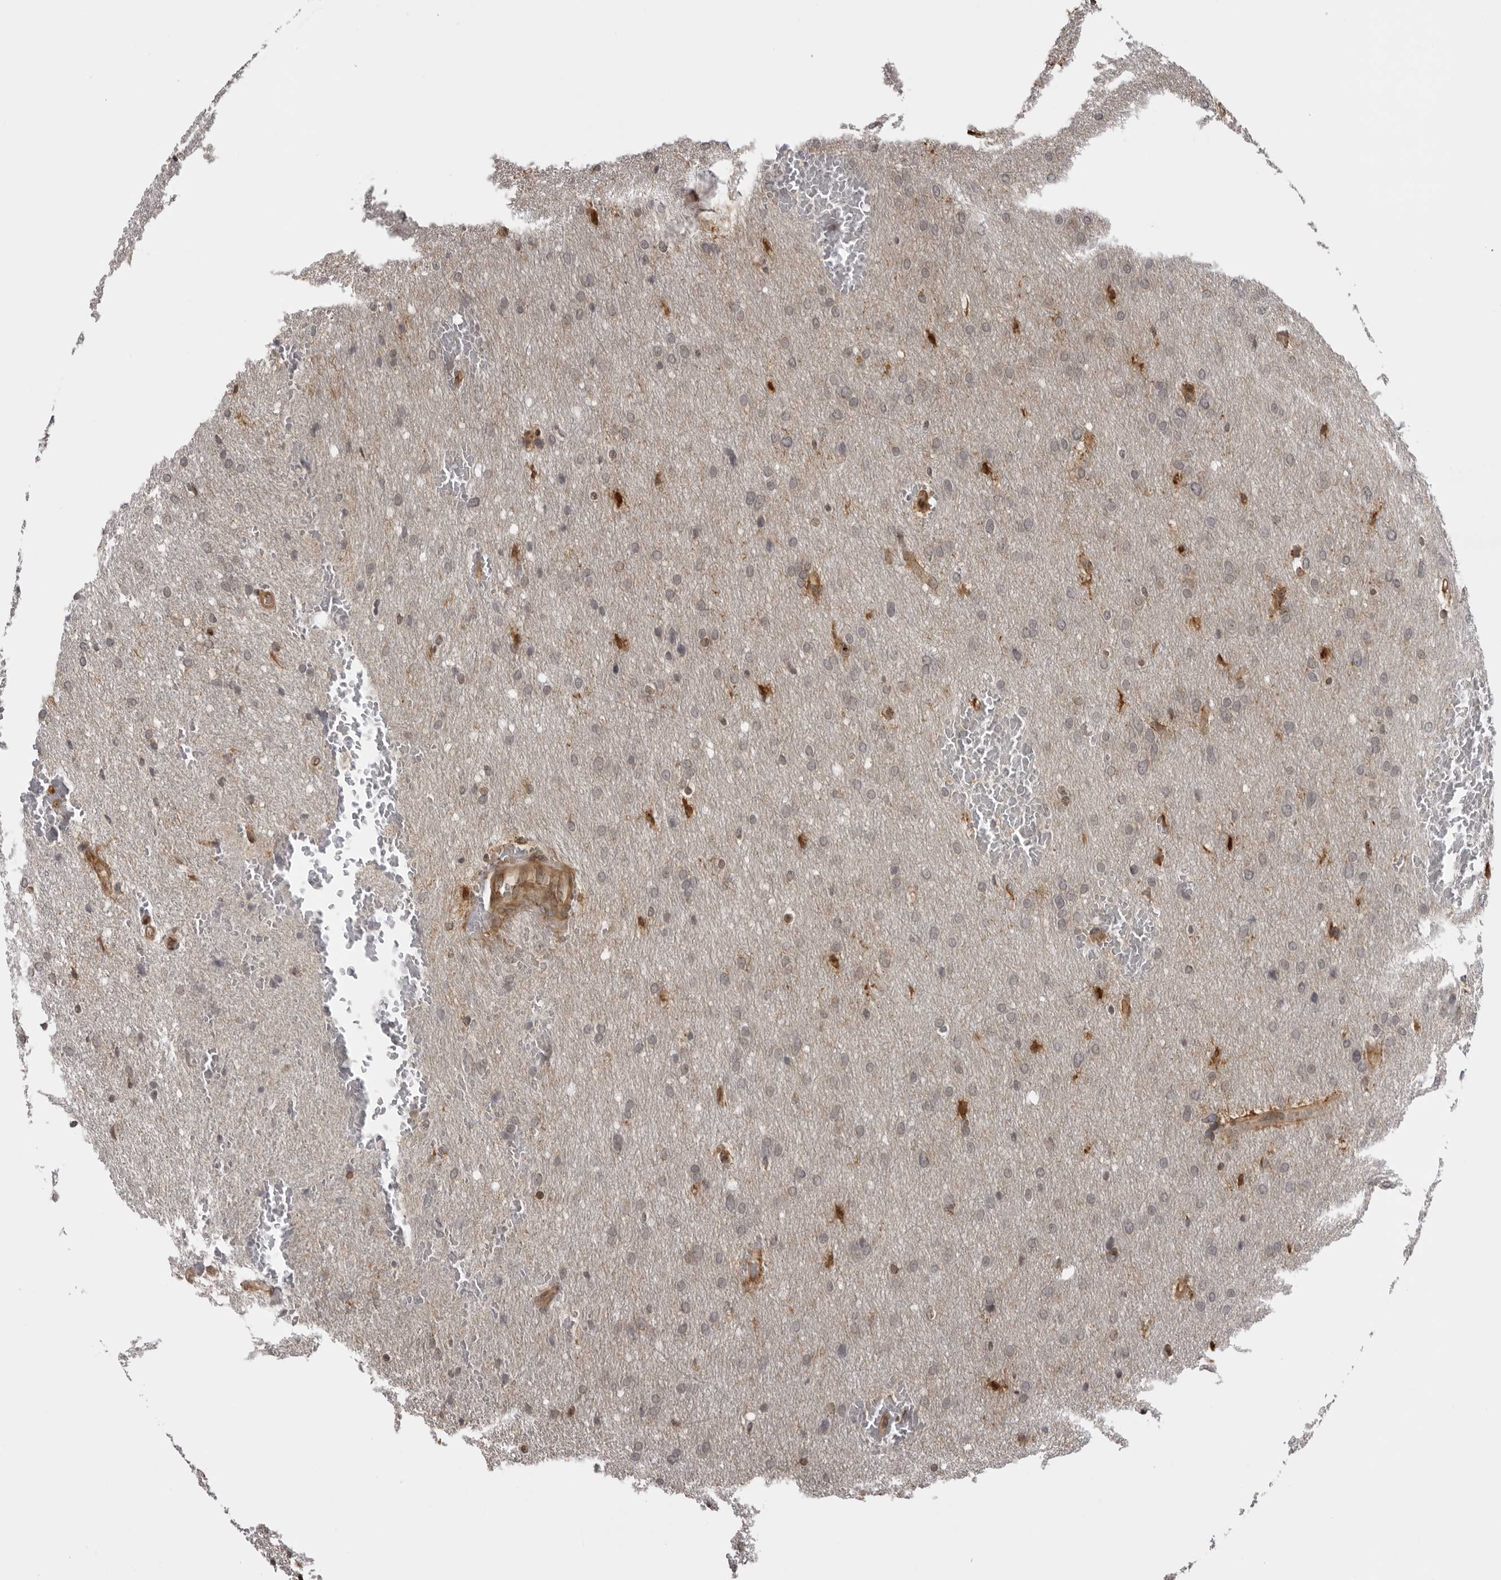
{"staining": {"intensity": "negative", "quantity": "none", "location": "none"}, "tissue": "glioma", "cell_type": "Tumor cells", "image_type": "cancer", "snomed": [{"axis": "morphology", "description": "Glioma, malignant, Low grade"}, {"axis": "topography", "description": "Brain"}], "caption": "The image shows no staining of tumor cells in glioma. (Immunohistochemistry (ihc), brightfield microscopy, high magnification).", "gene": "DNAH14", "patient": {"sex": "female", "age": 37}}